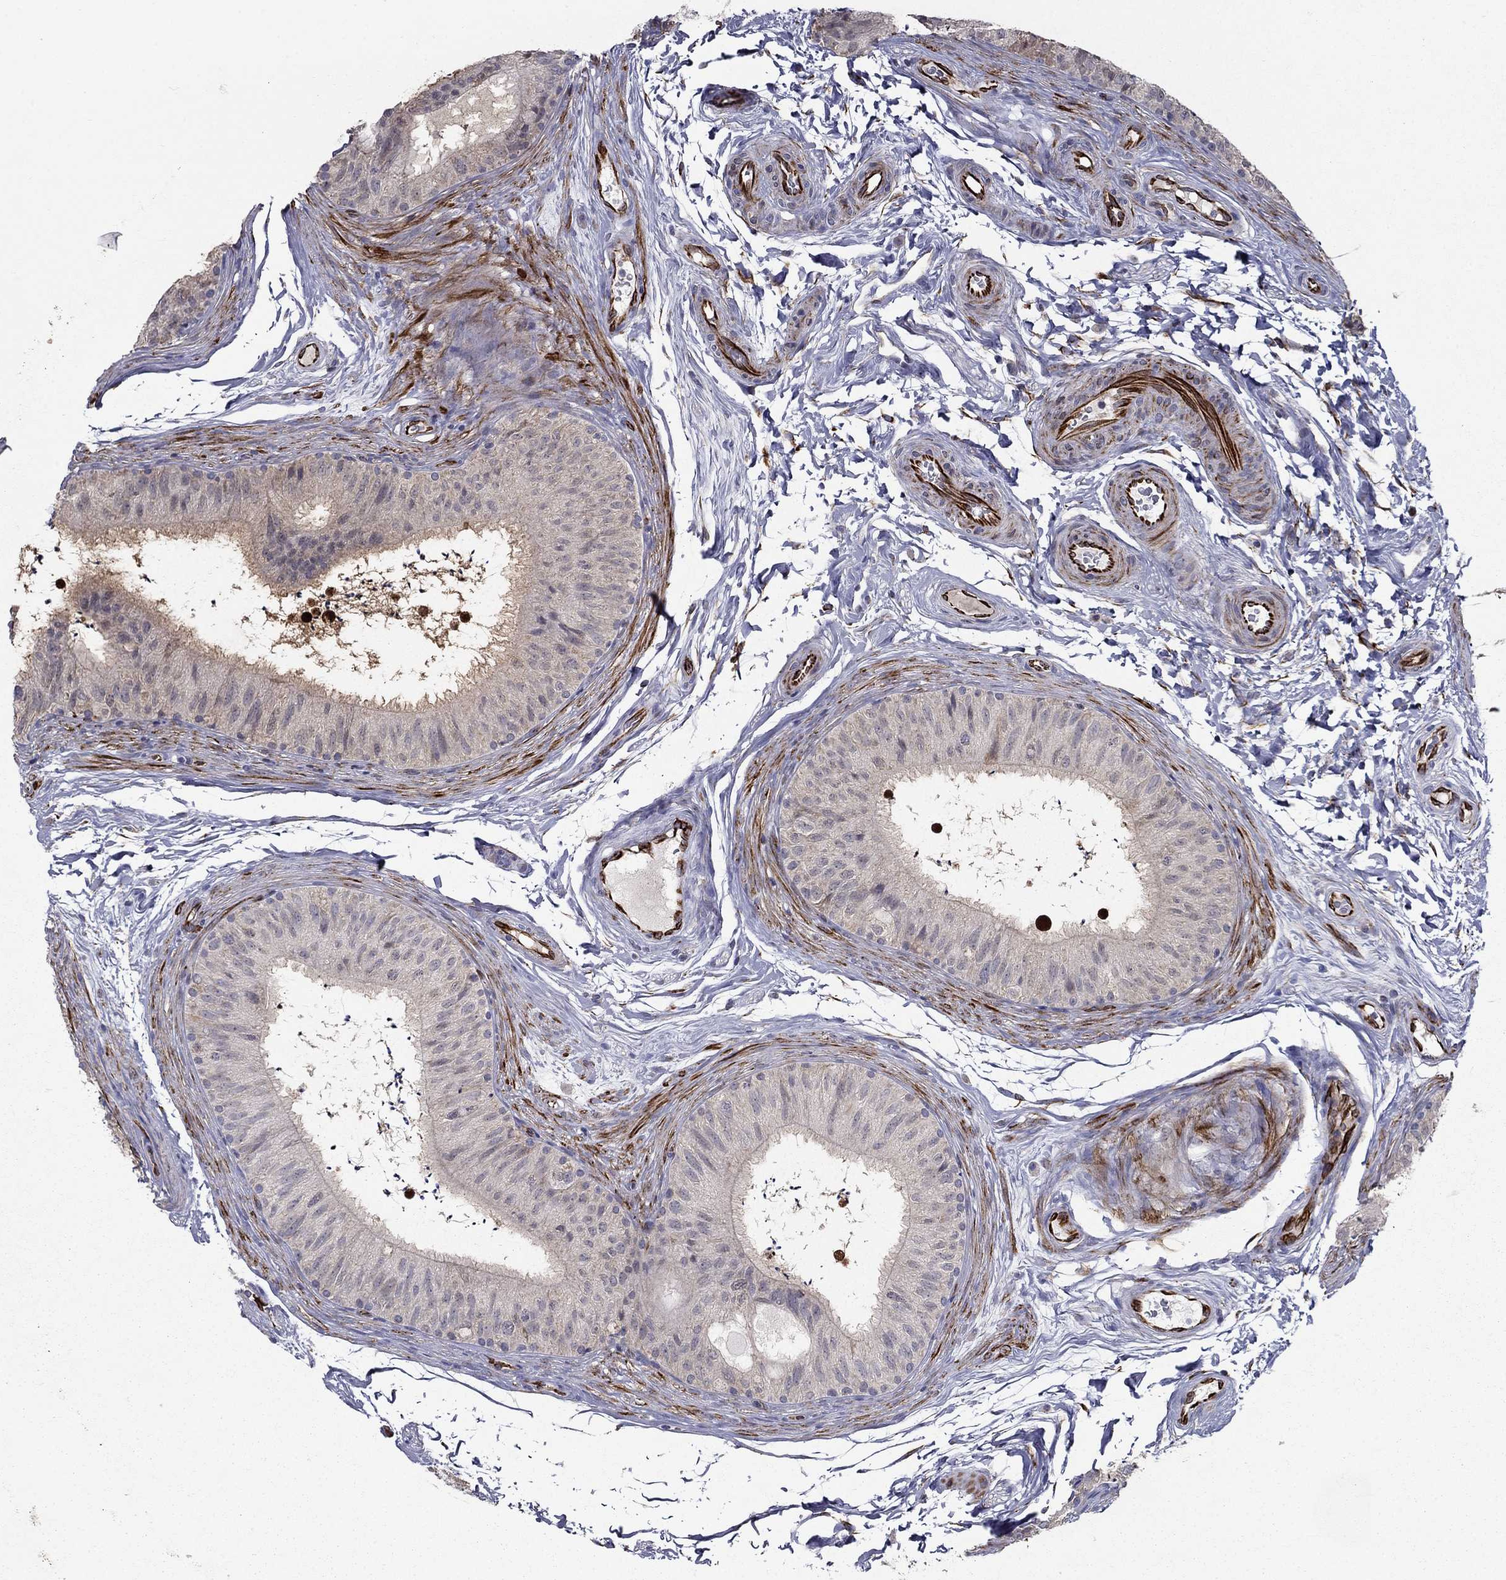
{"staining": {"intensity": "negative", "quantity": "none", "location": "none"}, "tissue": "epididymis", "cell_type": "Glandular cells", "image_type": "normal", "snomed": [{"axis": "morphology", "description": "Normal tissue, NOS"}, {"axis": "topography", "description": "Epididymis"}], "caption": "Glandular cells show no significant protein expression in benign epididymis. Nuclei are stained in blue.", "gene": "LACTB2", "patient": {"sex": "male", "age": 32}}